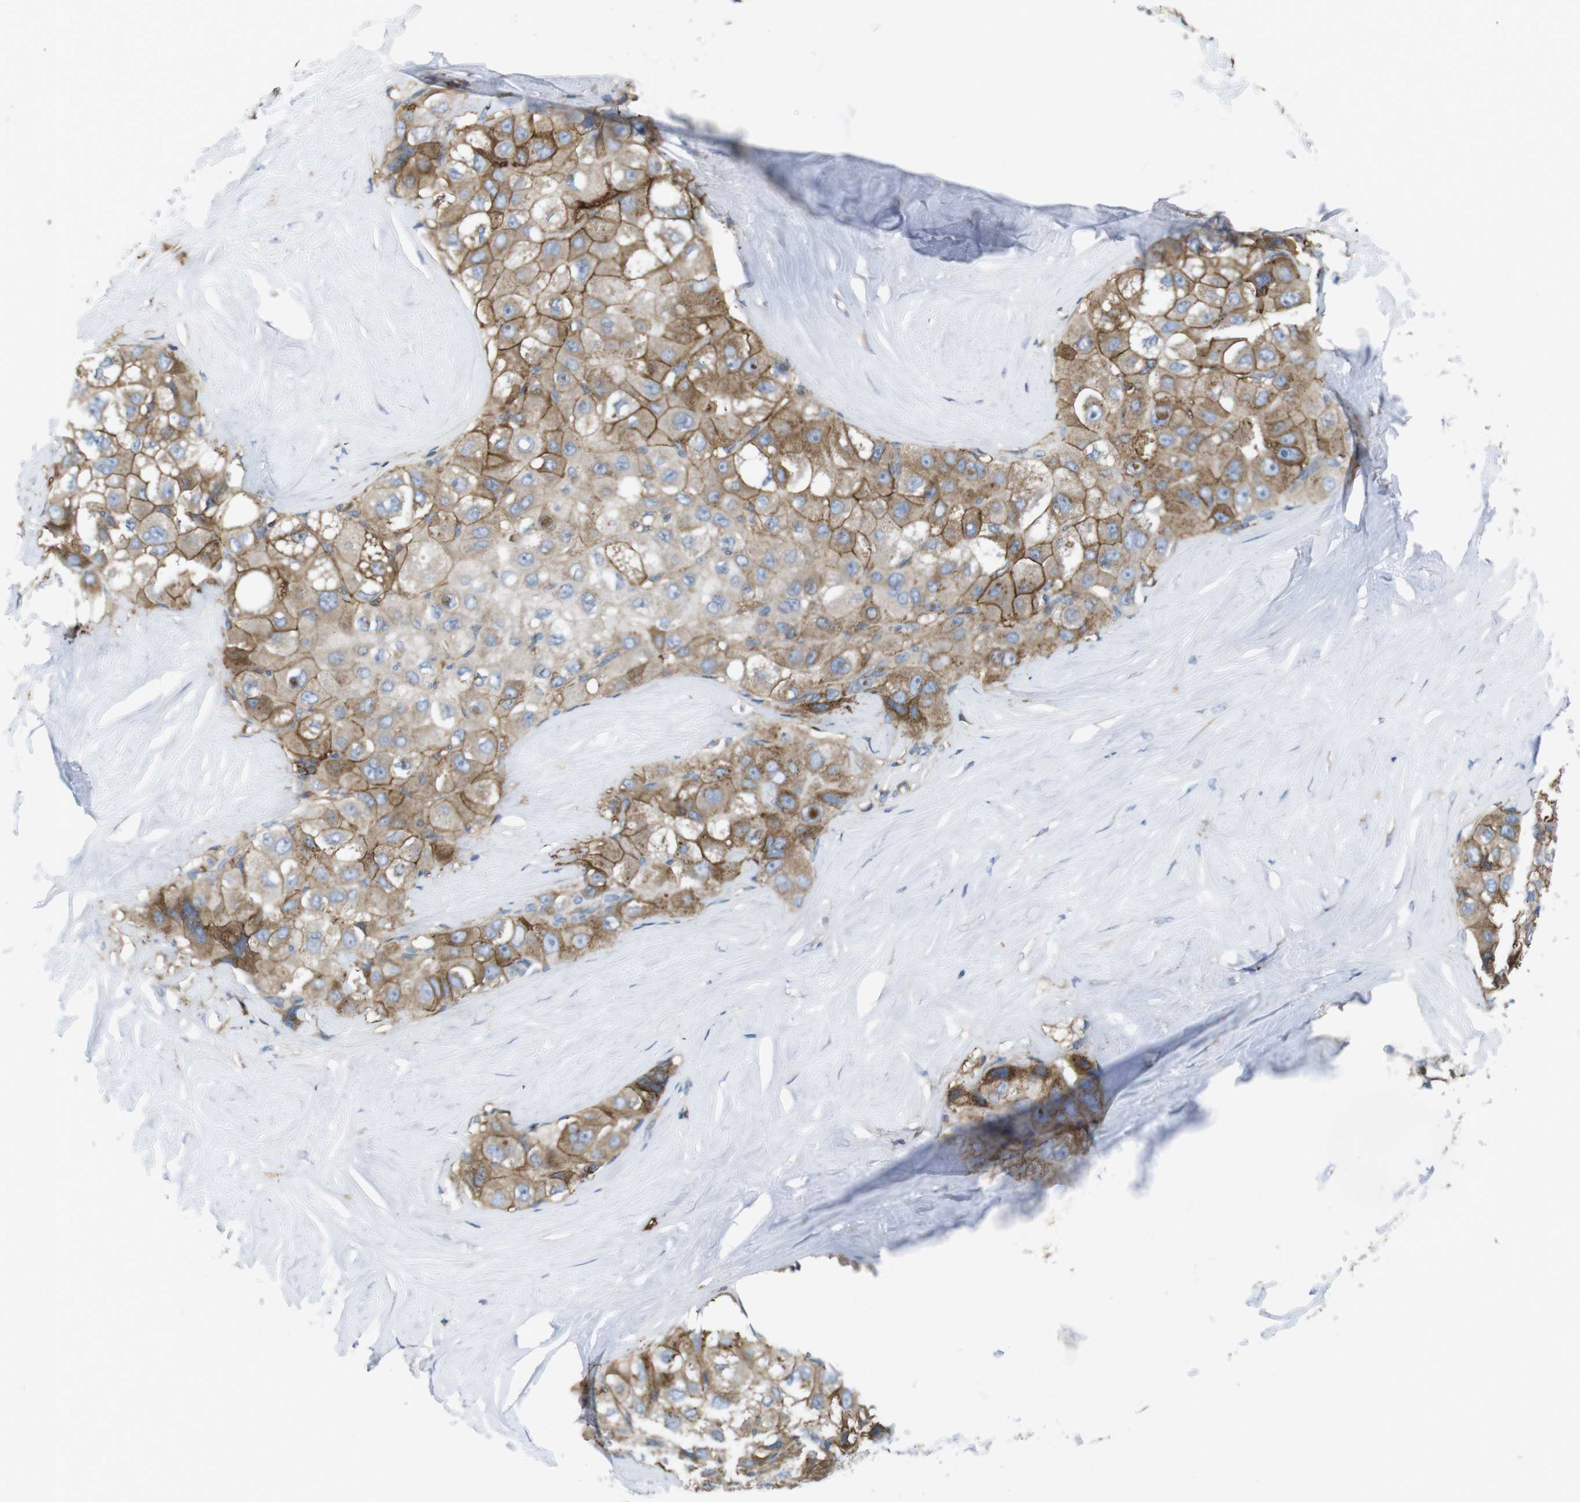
{"staining": {"intensity": "strong", "quantity": "25%-75%", "location": "cytoplasmic/membranous"}, "tissue": "liver cancer", "cell_type": "Tumor cells", "image_type": "cancer", "snomed": [{"axis": "morphology", "description": "Carcinoma, Hepatocellular, NOS"}, {"axis": "topography", "description": "Liver"}], "caption": "Brown immunohistochemical staining in liver cancer (hepatocellular carcinoma) exhibits strong cytoplasmic/membranous staining in about 25%-75% of tumor cells. (brown staining indicates protein expression, while blue staining denotes nuclei).", "gene": "CCR6", "patient": {"sex": "male", "age": 80}}